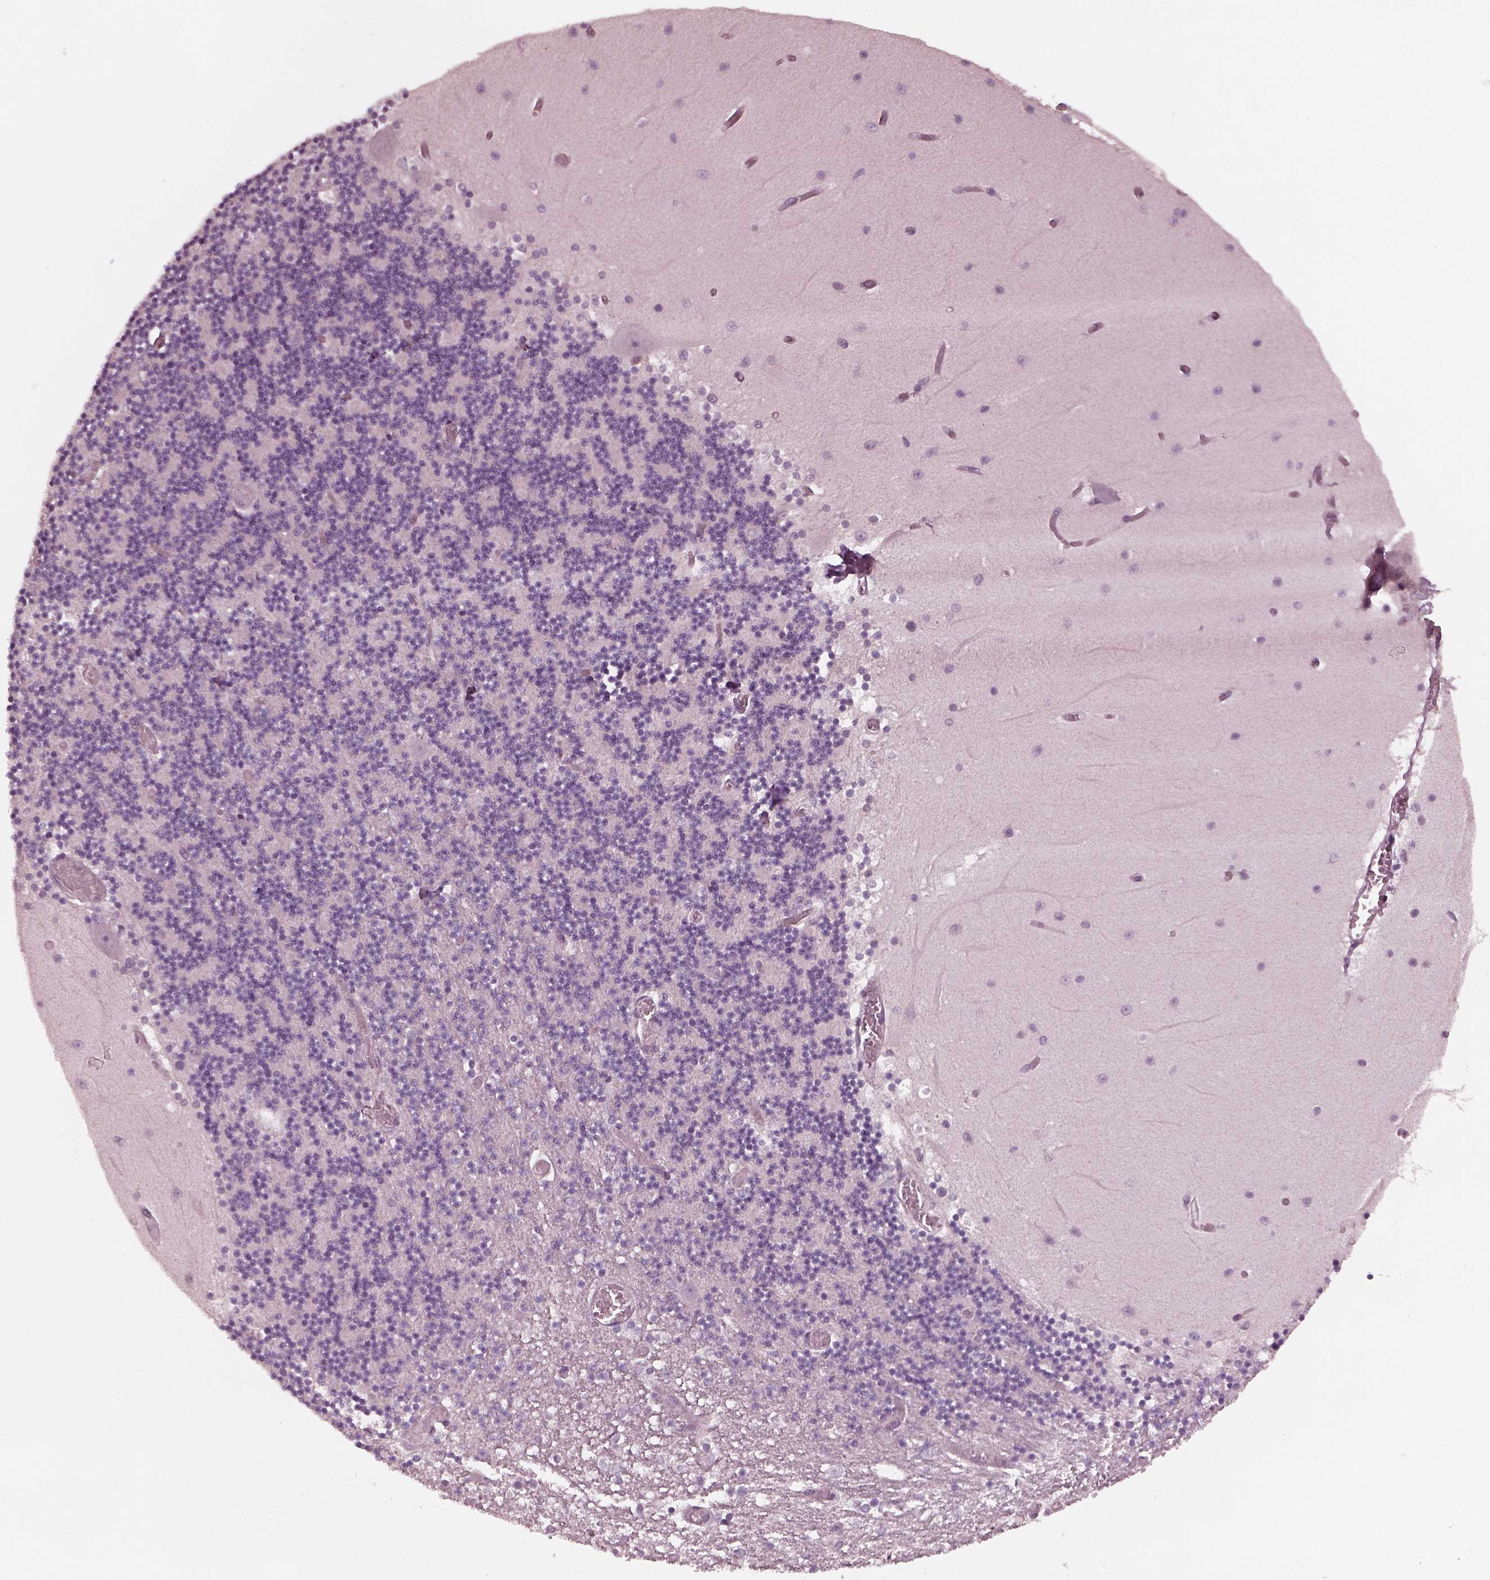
{"staining": {"intensity": "negative", "quantity": "none", "location": "none"}, "tissue": "cerebellum", "cell_type": "Cells in granular layer", "image_type": "normal", "snomed": [{"axis": "morphology", "description": "Normal tissue, NOS"}, {"axis": "topography", "description": "Cerebellum"}], "caption": "The image exhibits no staining of cells in granular layer in unremarkable cerebellum.", "gene": "SAXO1", "patient": {"sex": "female", "age": 28}}